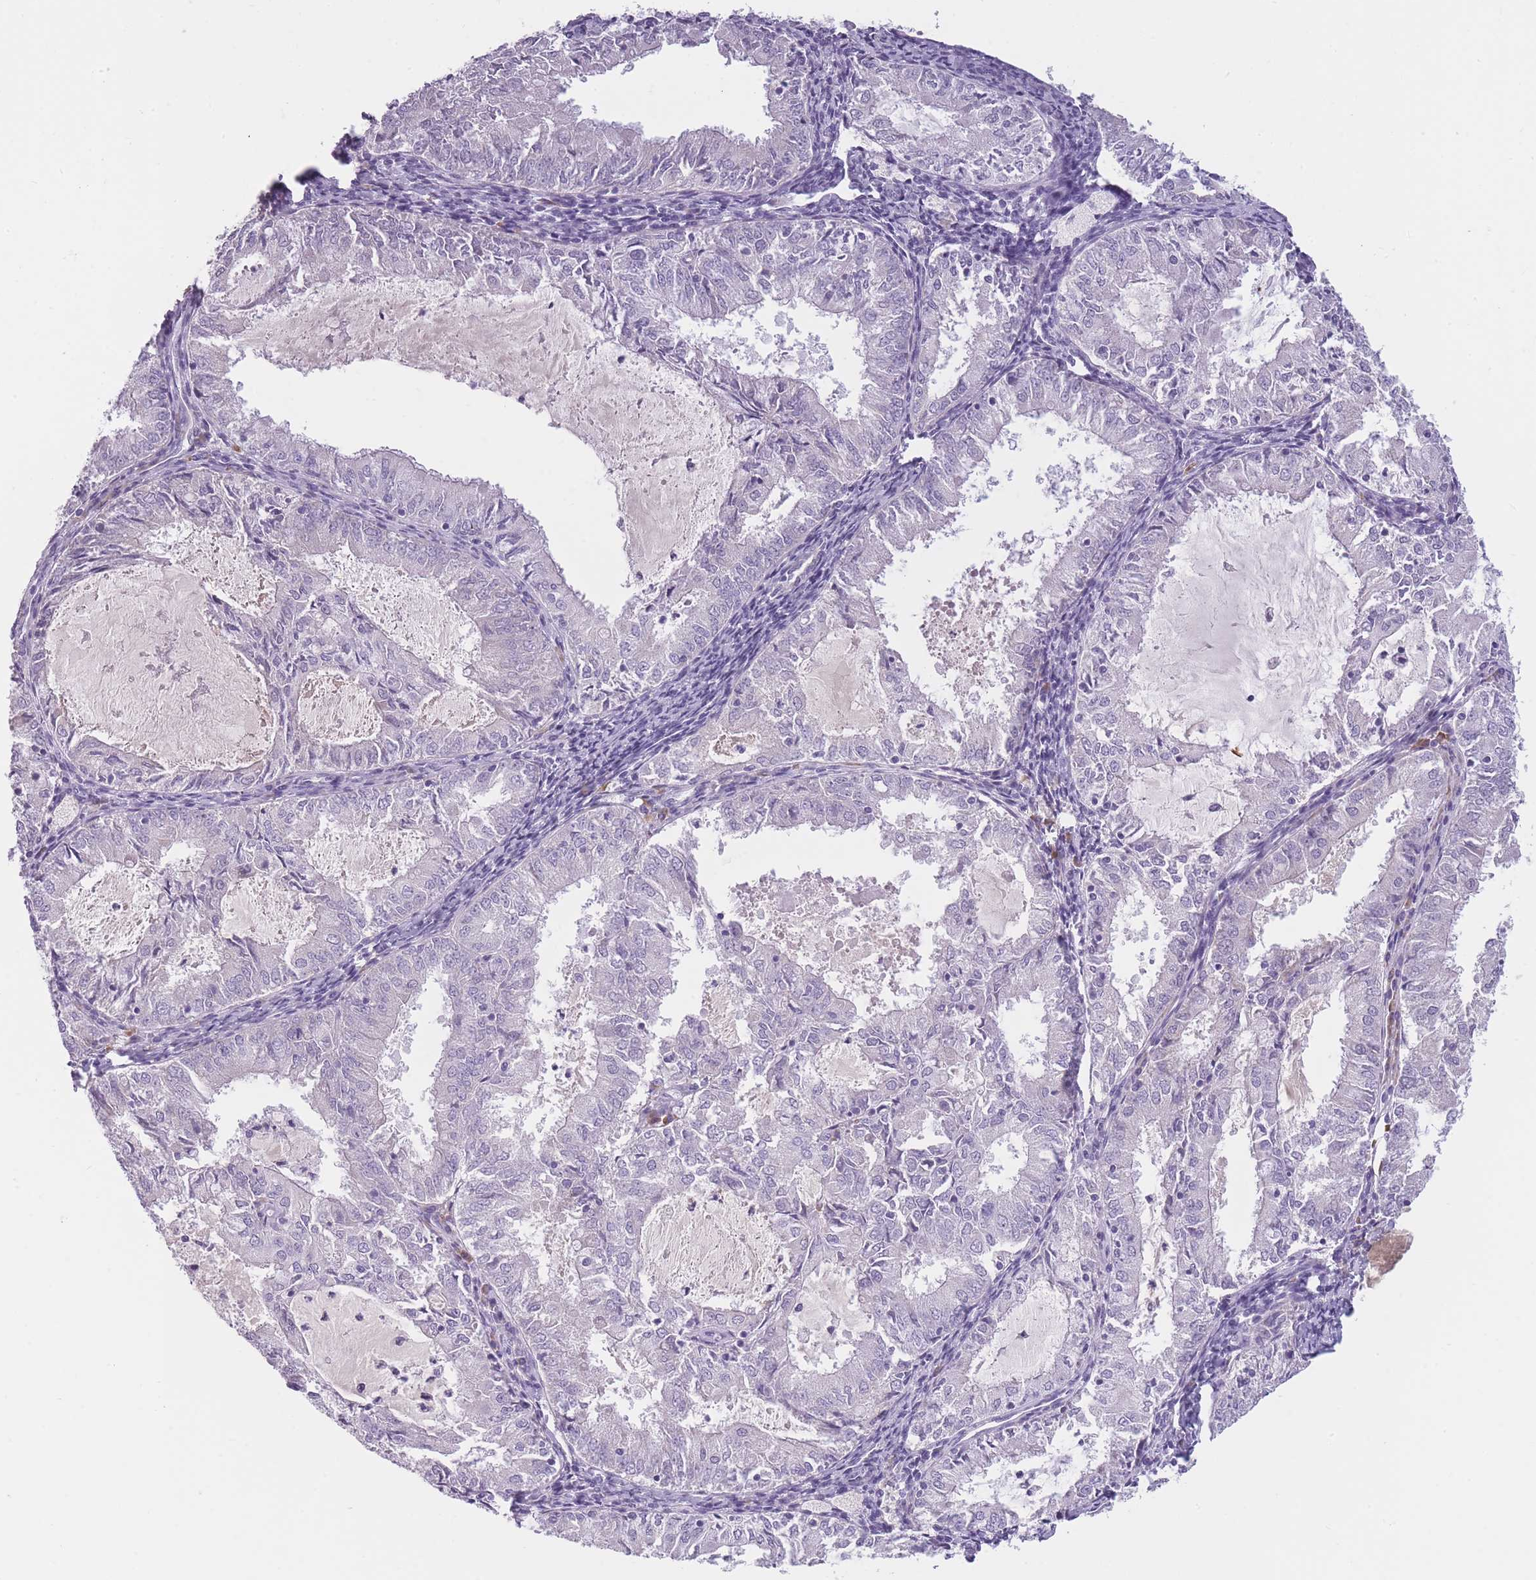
{"staining": {"intensity": "negative", "quantity": "none", "location": "none"}, "tissue": "endometrial cancer", "cell_type": "Tumor cells", "image_type": "cancer", "snomed": [{"axis": "morphology", "description": "Adenocarcinoma, NOS"}, {"axis": "topography", "description": "Endometrium"}], "caption": "A high-resolution micrograph shows immunohistochemistry staining of endometrial cancer, which shows no significant staining in tumor cells.", "gene": "TMEM236", "patient": {"sex": "female", "age": 57}}